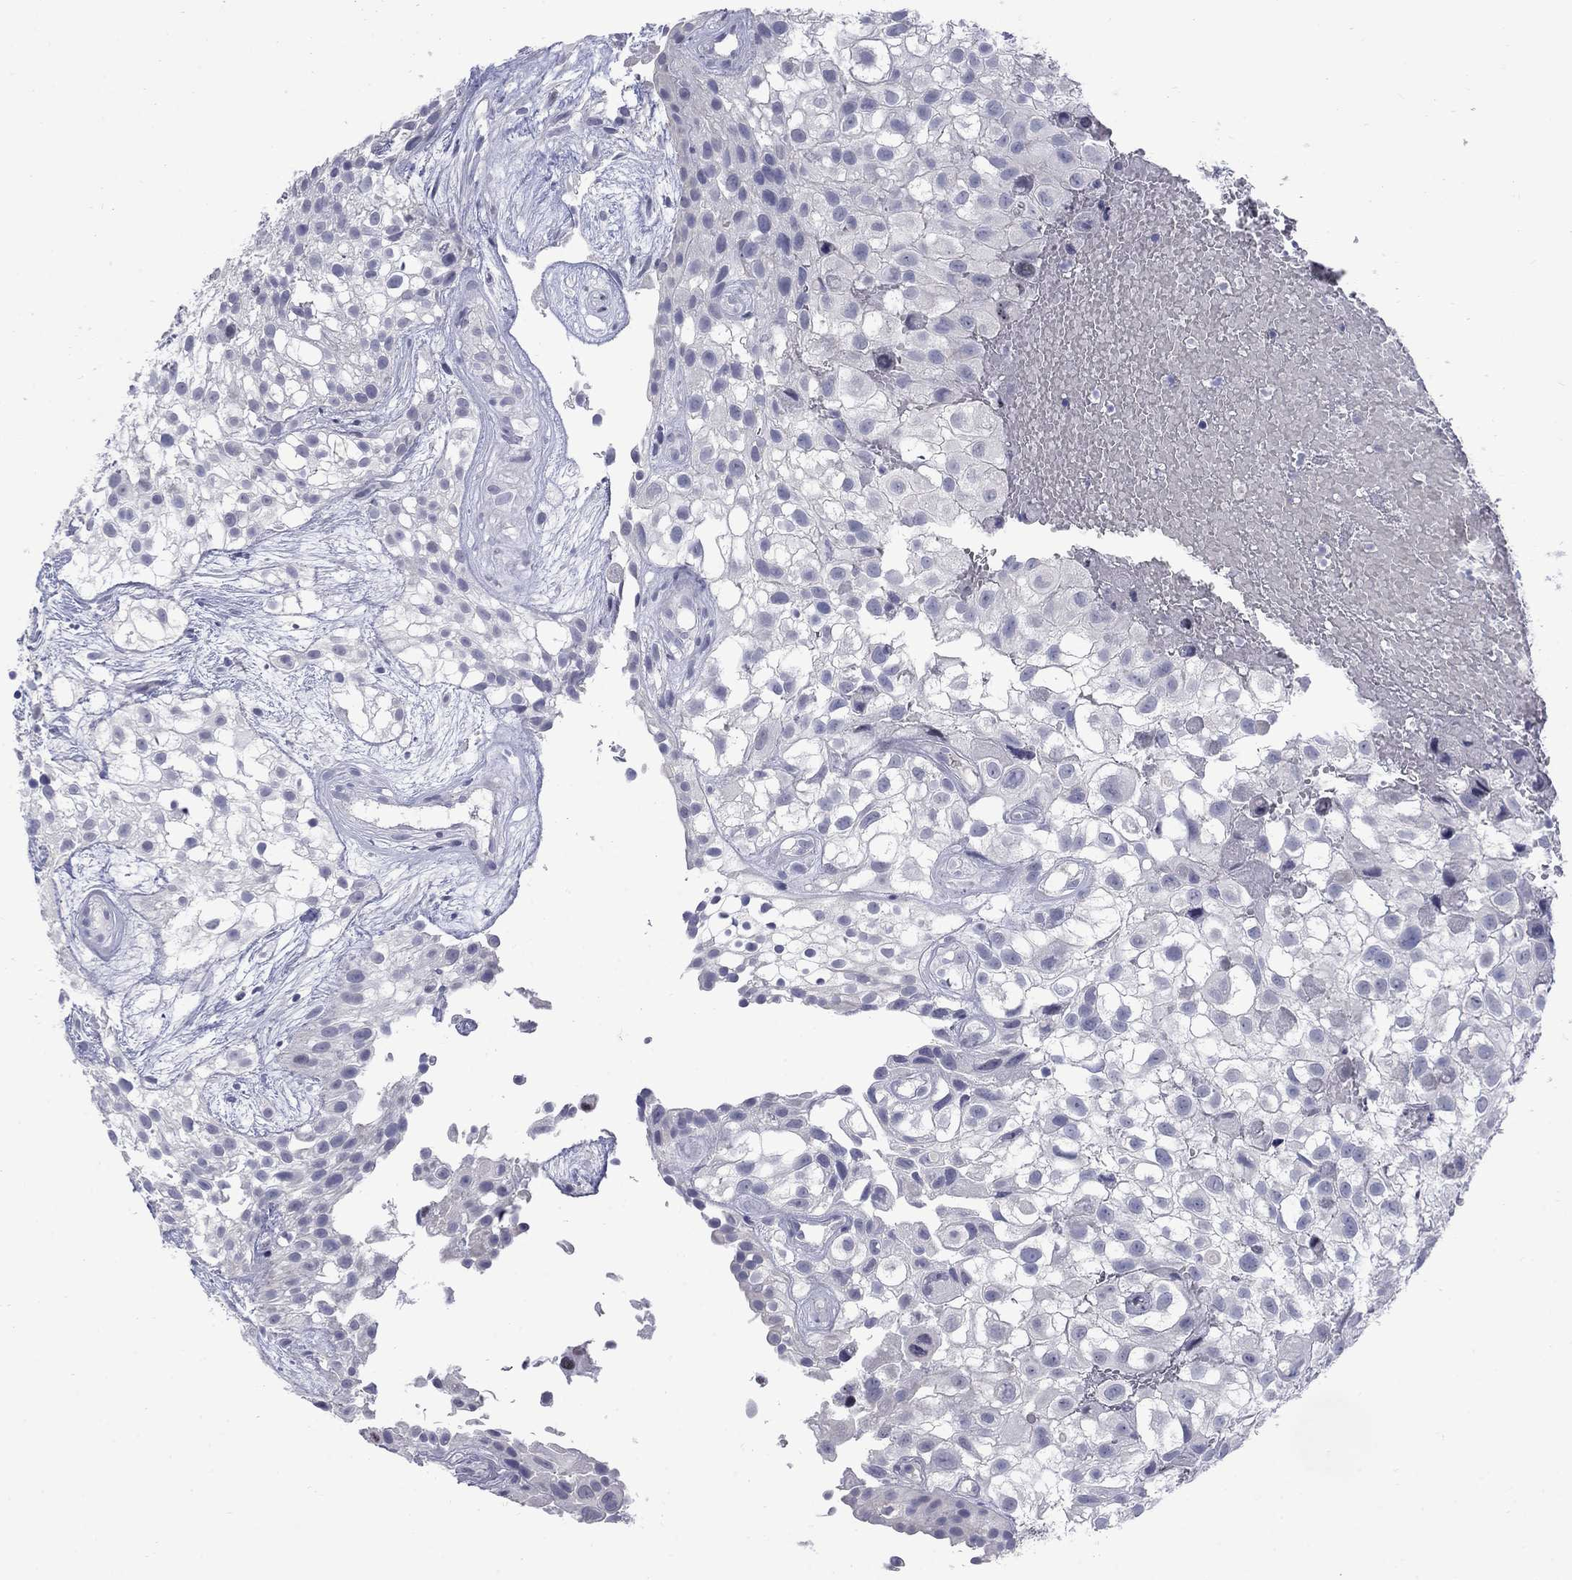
{"staining": {"intensity": "negative", "quantity": "none", "location": "none"}, "tissue": "urothelial cancer", "cell_type": "Tumor cells", "image_type": "cancer", "snomed": [{"axis": "morphology", "description": "Urothelial carcinoma, High grade"}, {"axis": "topography", "description": "Urinary bladder"}], "caption": "Photomicrograph shows no protein expression in tumor cells of high-grade urothelial carcinoma tissue.", "gene": "CTNND2", "patient": {"sex": "male", "age": 56}}